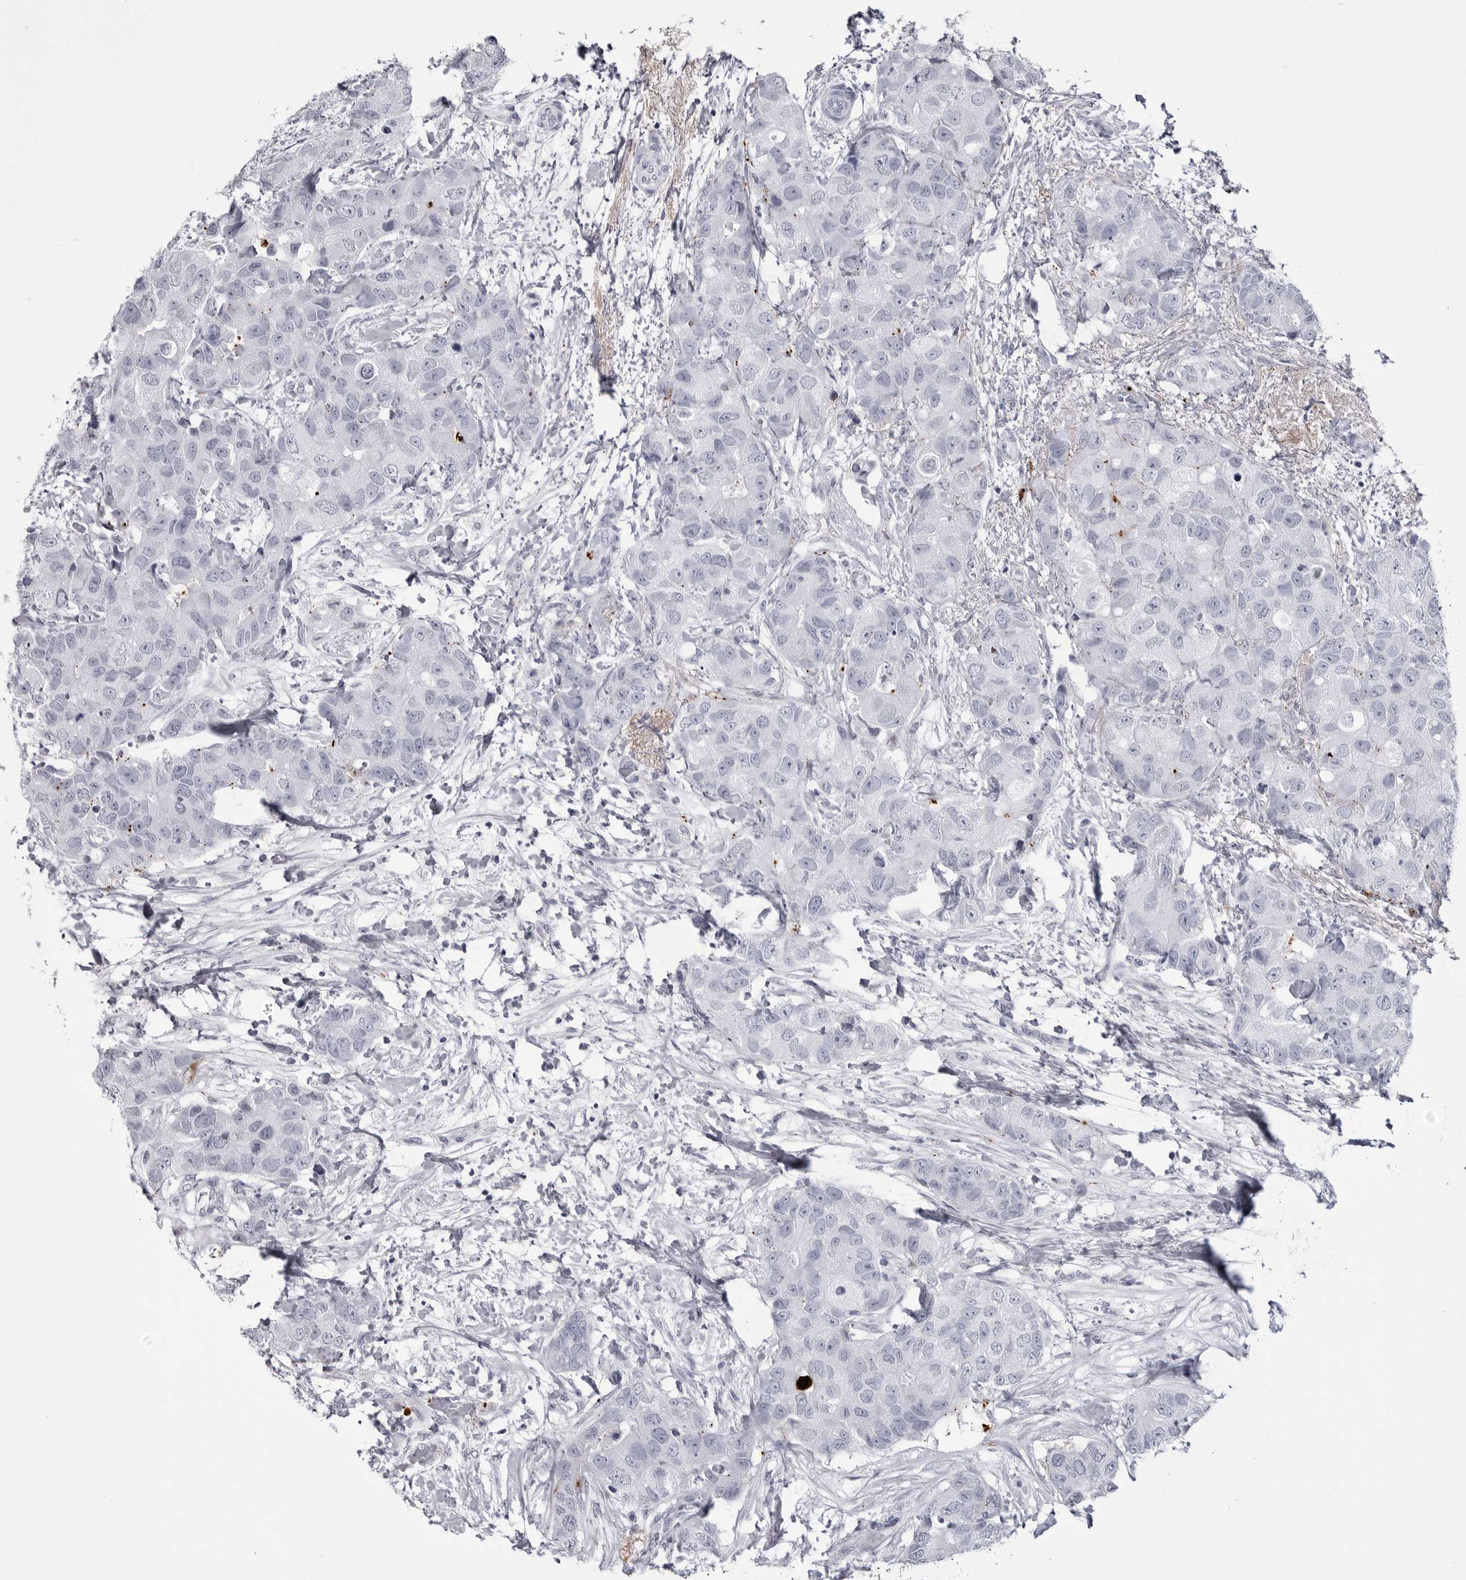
{"staining": {"intensity": "negative", "quantity": "none", "location": "none"}, "tissue": "breast cancer", "cell_type": "Tumor cells", "image_type": "cancer", "snomed": [{"axis": "morphology", "description": "Duct carcinoma"}, {"axis": "topography", "description": "Breast"}], "caption": "Immunohistochemical staining of human breast infiltrating ductal carcinoma shows no significant expression in tumor cells. The staining is performed using DAB (3,3'-diaminobenzidine) brown chromogen with nuclei counter-stained in using hematoxylin.", "gene": "COL26A1", "patient": {"sex": "female", "age": 62}}